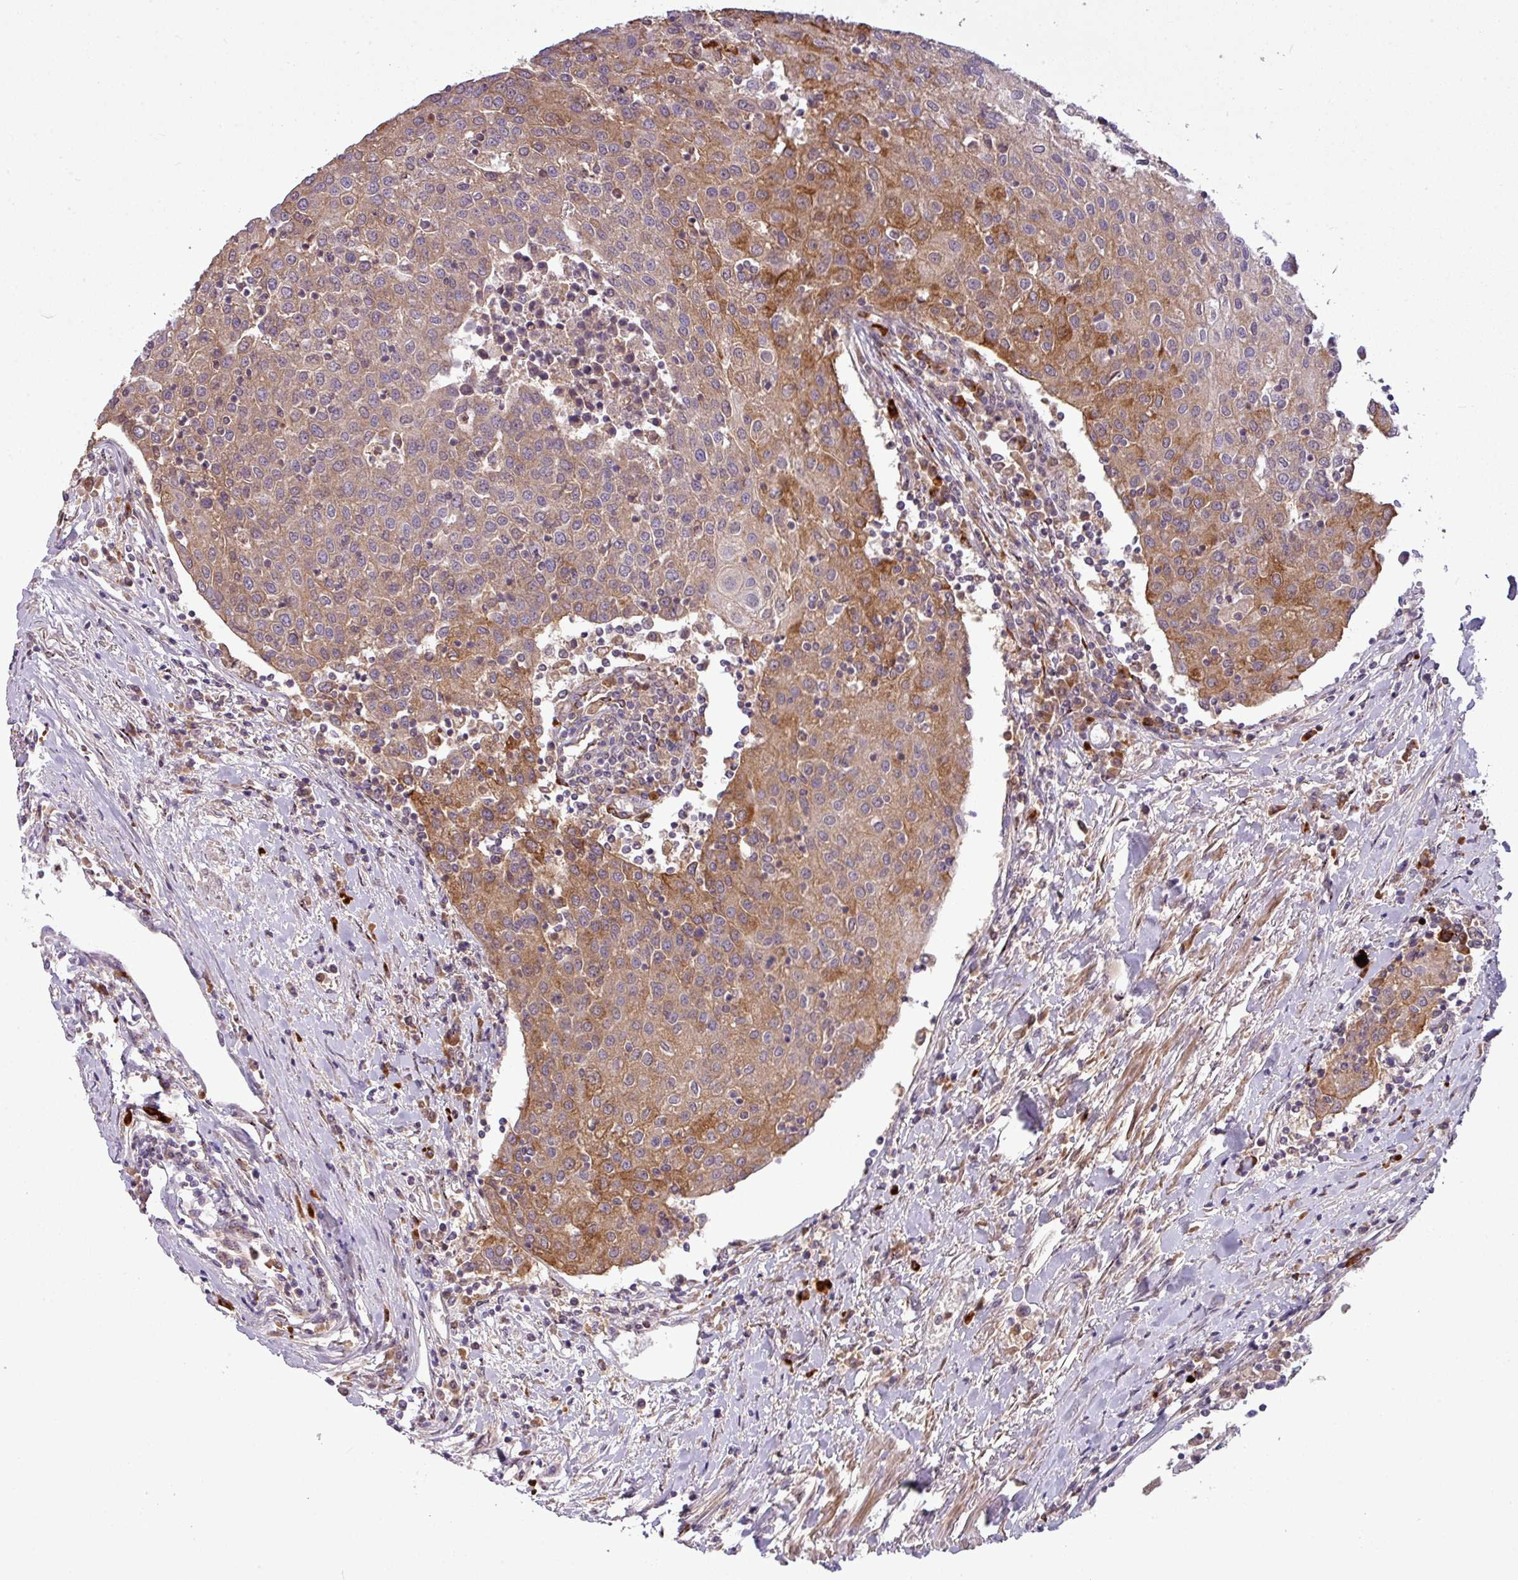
{"staining": {"intensity": "moderate", "quantity": ">75%", "location": "cytoplasmic/membranous"}, "tissue": "urothelial cancer", "cell_type": "Tumor cells", "image_type": "cancer", "snomed": [{"axis": "morphology", "description": "Urothelial carcinoma, High grade"}, {"axis": "topography", "description": "Urinary bladder"}], "caption": "Urothelial carcinoma (high-grade) tissue exhibits moderate cytoplasmic/membranous positivity in approximately >75% of tumor cells, visualized by immunohistochemistry.", "gene": "PAPLN", "patient": {"sex": "female", "age": 85}}